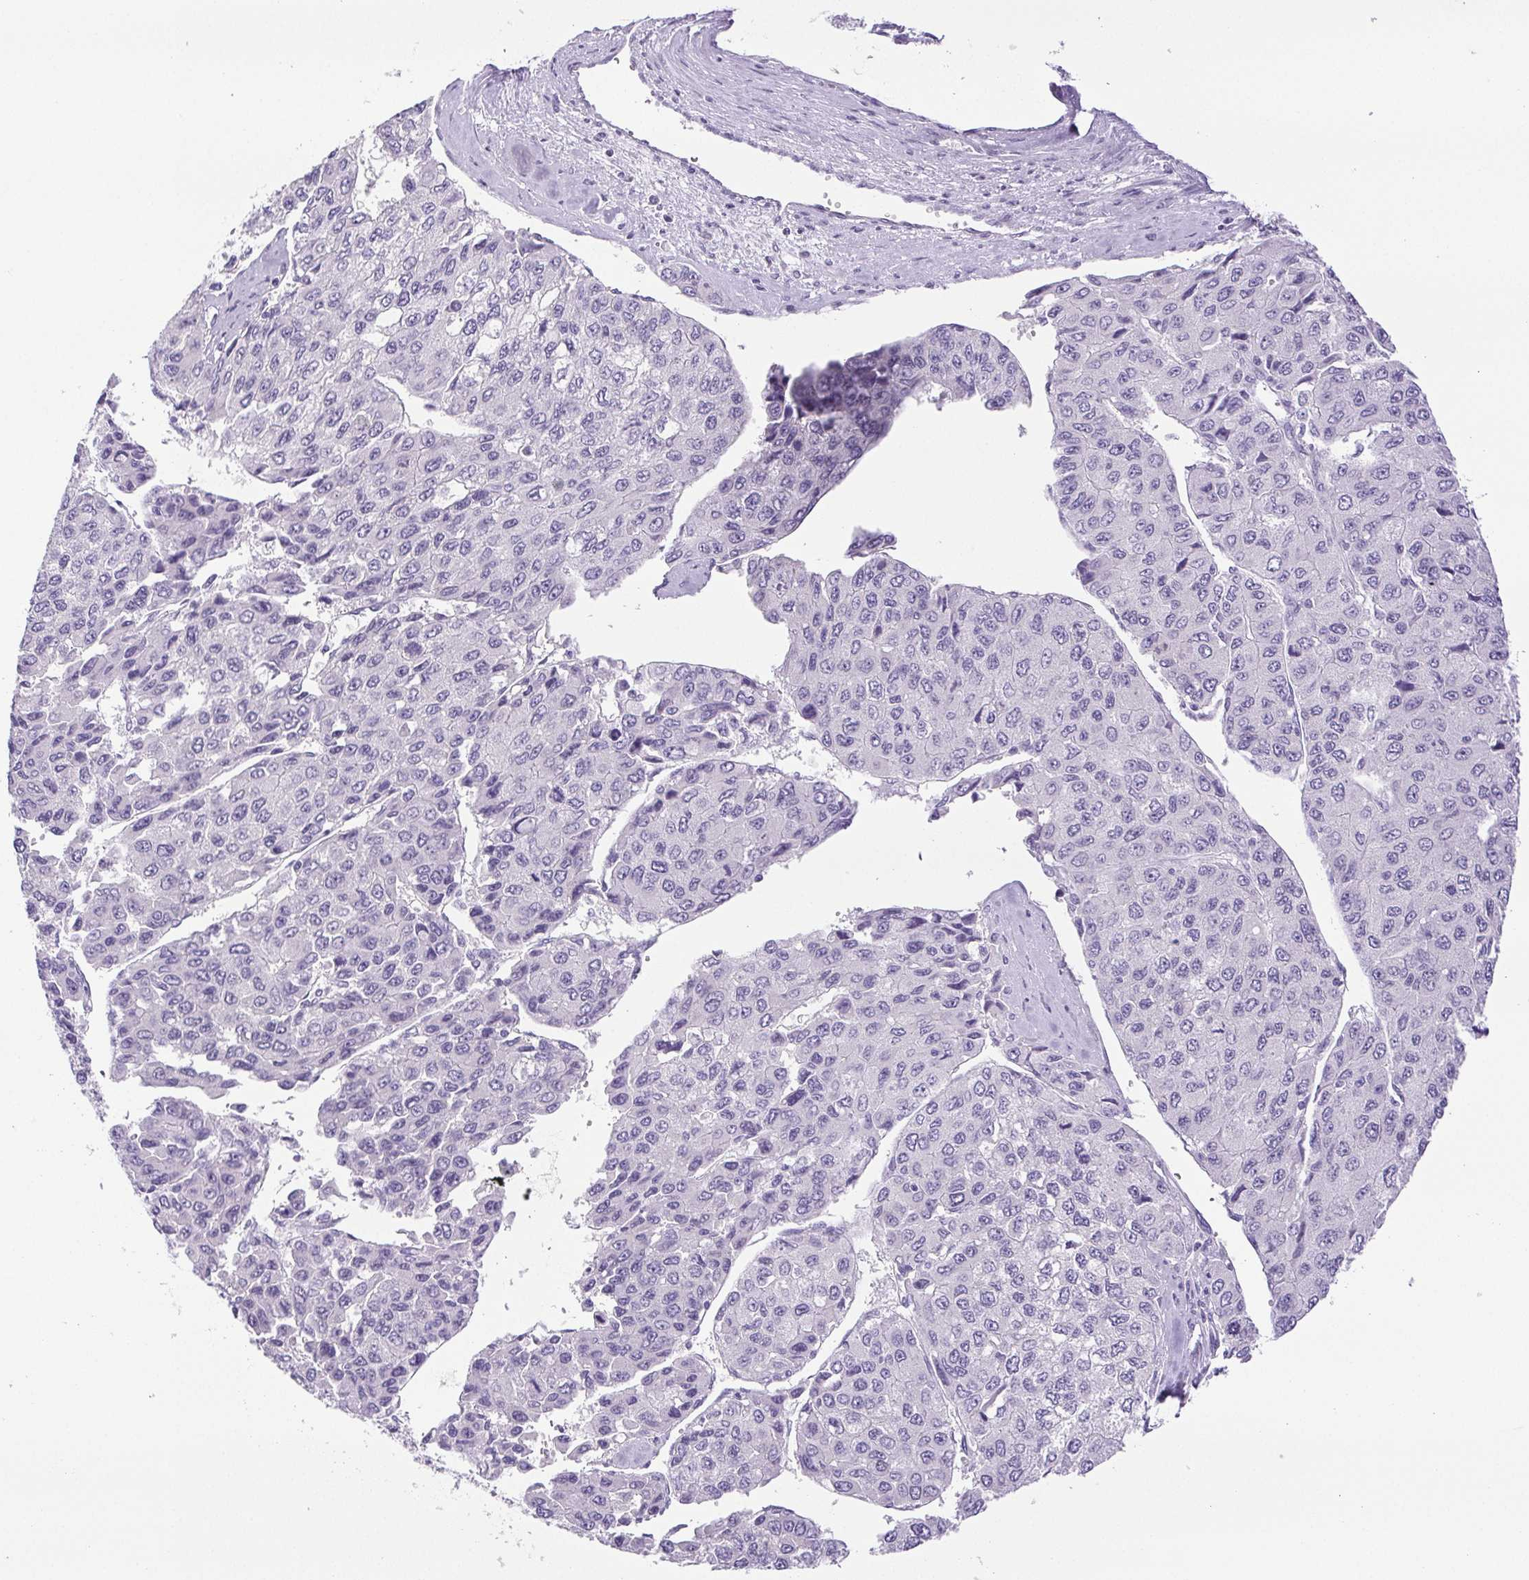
{"staining": {"intensity": "negative", "quantity": "none", "location": "none"}, "tissue": "liver cancer", "cell_type": "Tumor cells", "image_type": "cancer", "snomed": [{"axis": "morphology", "description": "Carcinoma, Hepatocellular, NOS"}, {"axis": "topography", "description": "Liver"}], "caption": "A high-resolution photomicrograph shows immunohistochemistry (IHC) staining of liver cancer, which exhibits no significant positivity in tumor cells. (DAB immunohistochemistry (IHC) visualized using brightfield microscopy, high magnification).", "gene": "PAPPA2", "patient": {"sex": "female", "age": 66}}